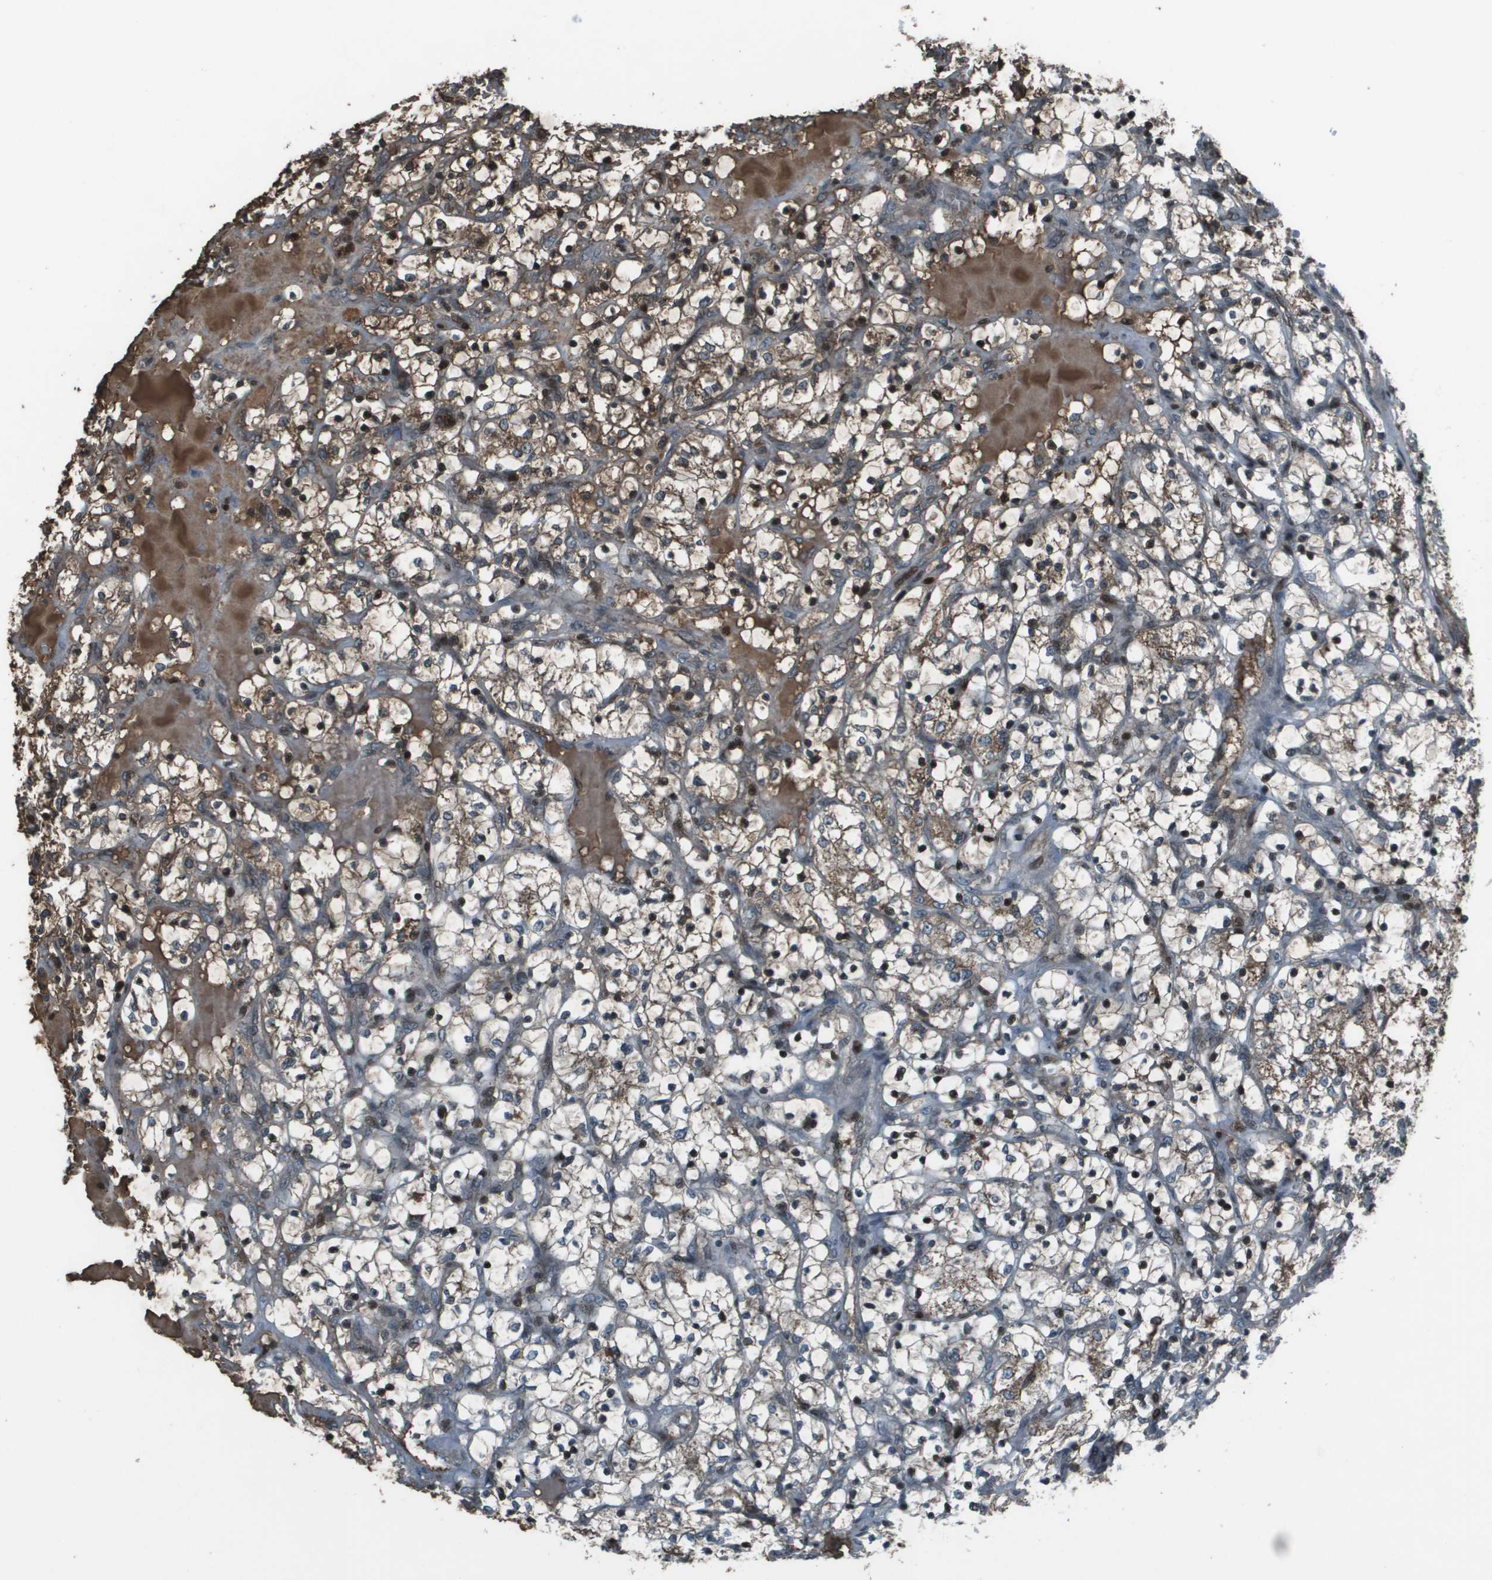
{"staining": {"intensity": "moderate", "quantity": "<25%", "location": "cytoplasmic/membranous"}, "tissue": "renal cancer", "cell_type": "Tumor cells", "image_type": "cancer", "snomed": [{"axis": "morphology", "description": "Adenocarcinoma, NOS"}, {"axis": "topography", "description": "Kidney"}], "caption": "IHC micrograph of neoplastic tissue: human renal cancer stained using IHC demonstrates low levels of moderate protein expression localized specifically in the cytoplasmic/membranous of tumor cells, appearing as a cytoplasmic/membranous brown color.", "gene": "CXCL12", "patient": {"sex": "female", "age": 69}}